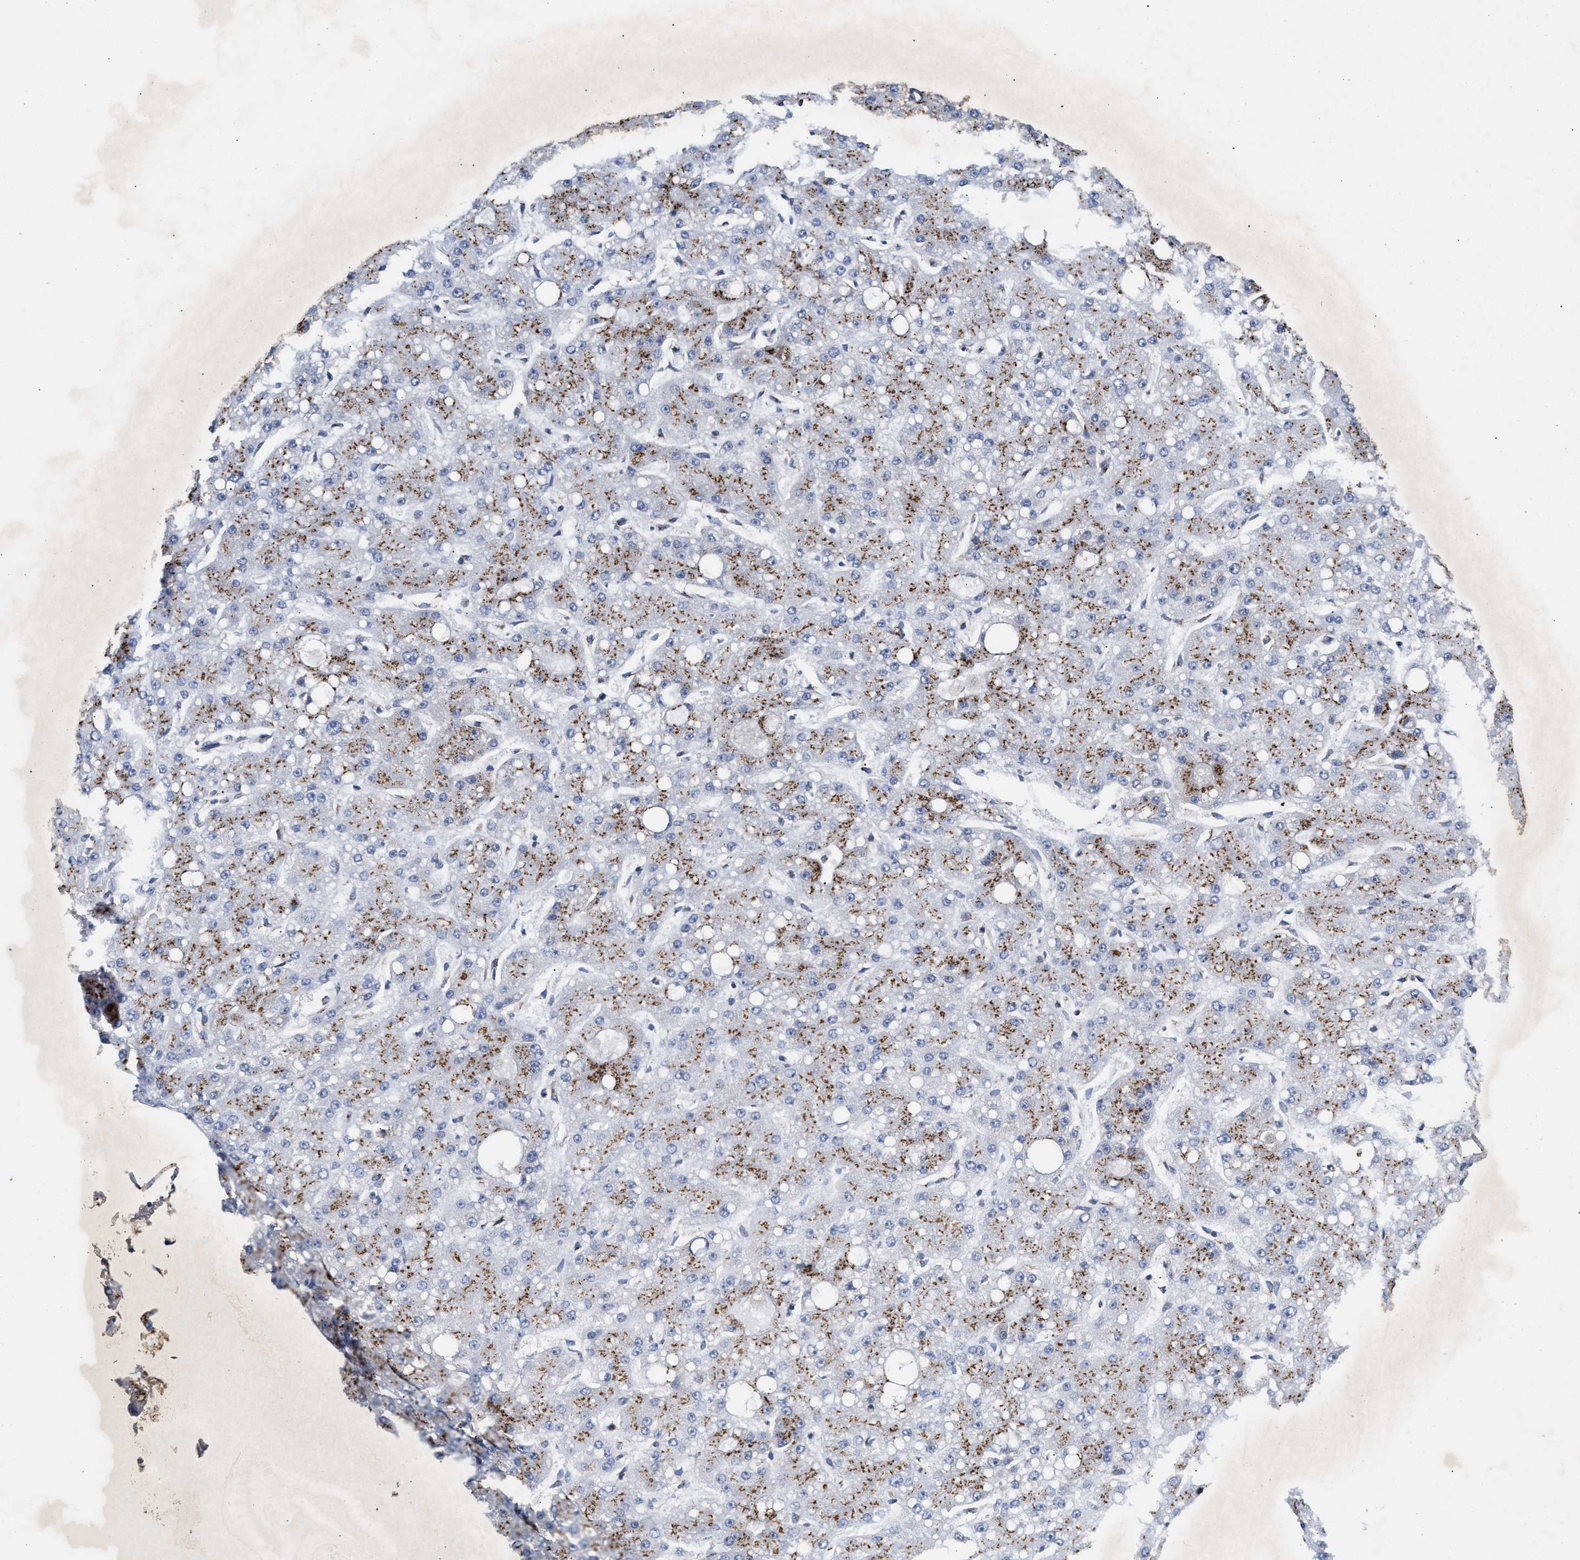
{"staining": {"intensity": "moderate", "quantity": ">75%", "location": "cytoplasmic/membranous"}, "tissue": "liver cancer", "cell_type": "Tumor cells", "image_type": "cancer", "snomed": [{"axis": "morphology", "description": "Carcinoma, Hepatocellular, NOS"}, {"axis": "topography", "description": "Liver"}], "caption": "Human liver cancer (hepatocellular carcinoma) stained for a protein (brown) displays moderate cytoplasmic/membranous positive positivity in about >75% of tumor cells.", "gene": "CCL2", "patient": {"sex": "male", "age": 67}}